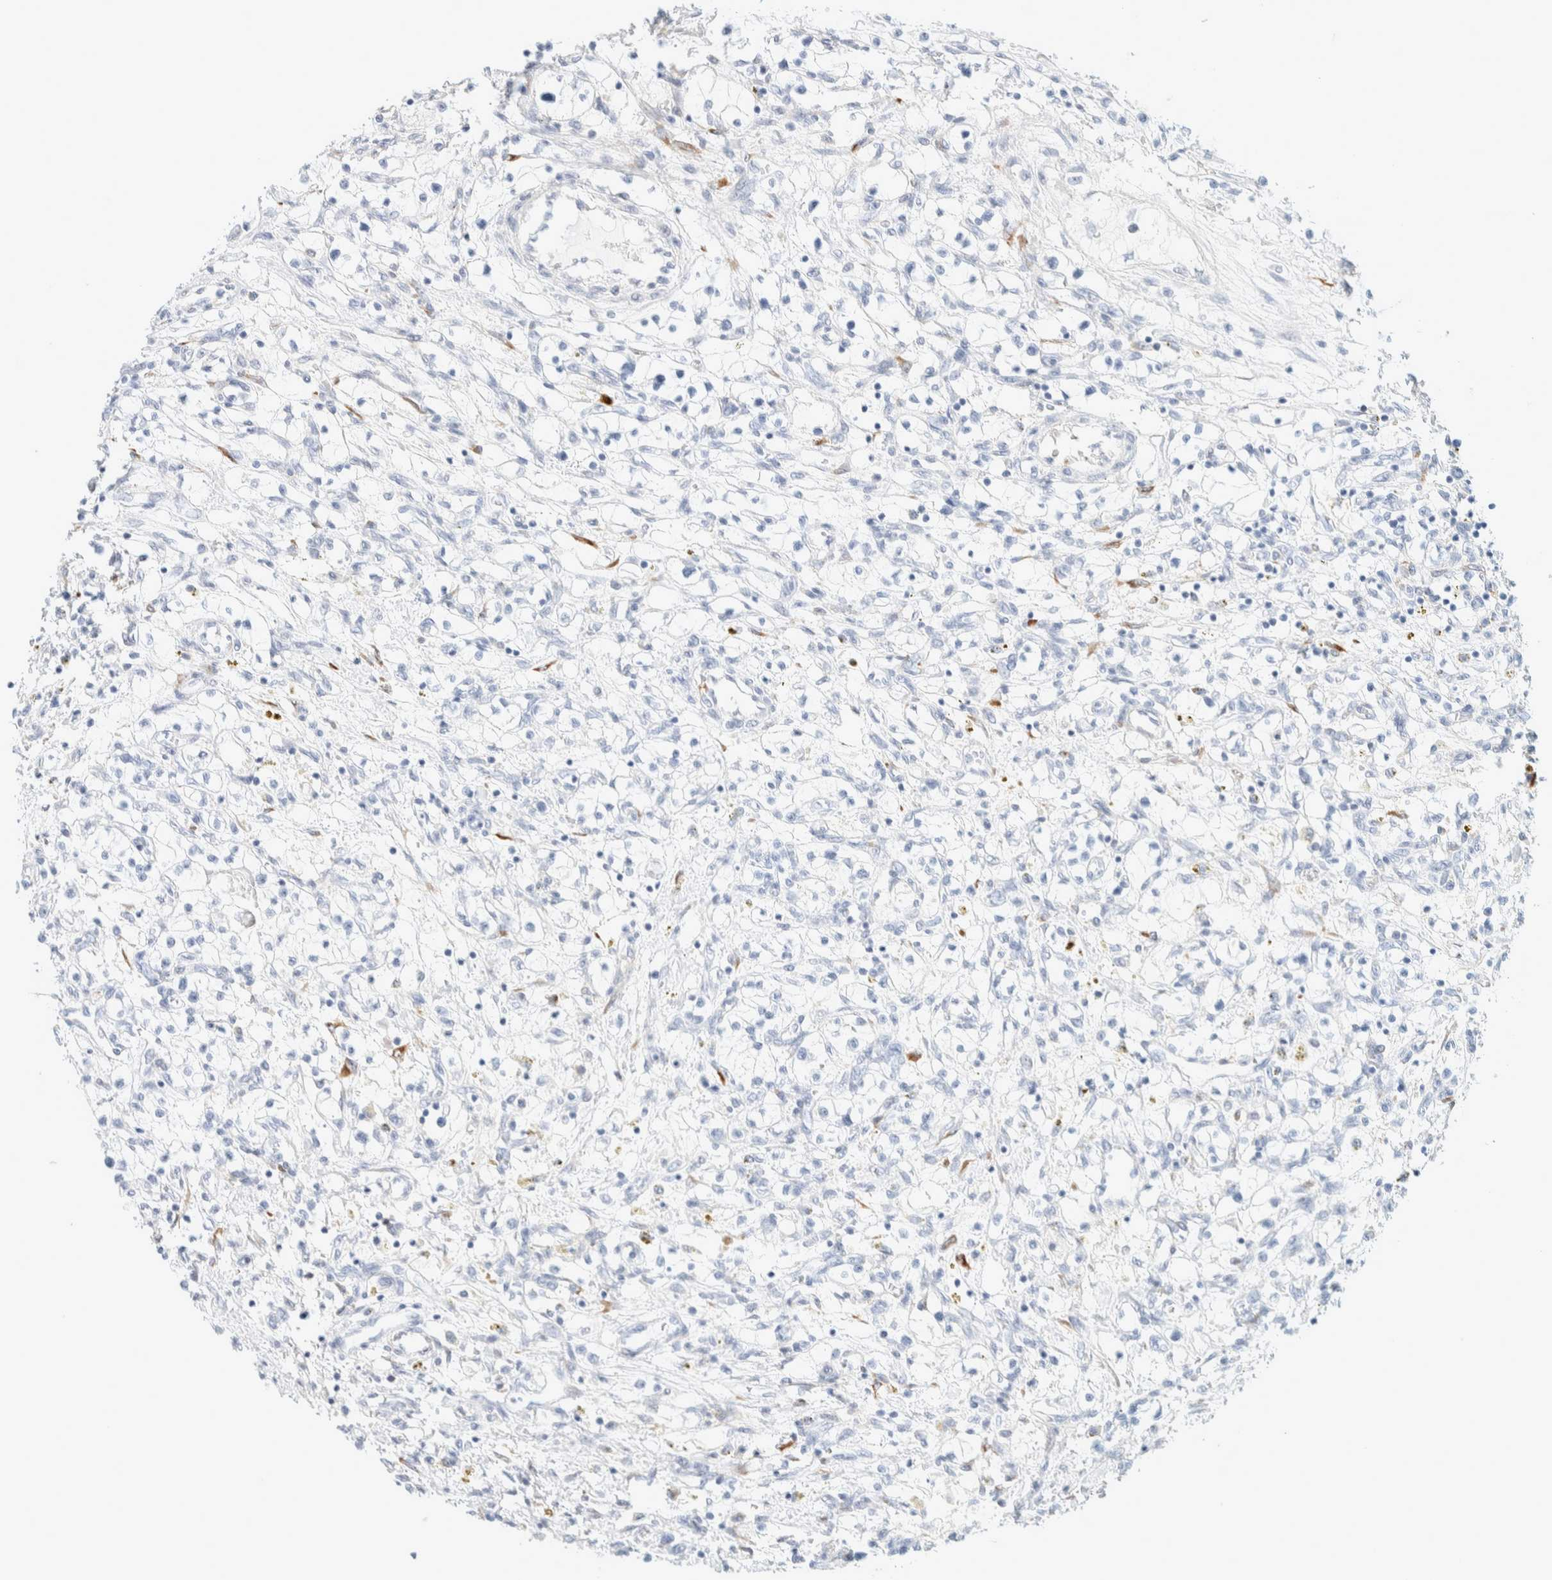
{"staining": {"intensity": "negative", "quantity": "none", "location": "none"}, "tissue": "renal cancer", "cell_type": "Tumor cells", "image_type": "cancer", "snomed": [{"axis": "morphology", "description": "Adenocarcinoma, NOS"}, {"axis": "topography", "description": "Kidney"}], "caption": "IHC of renal cancer (adenocarcinoma) demonstrates no expression in tumor cells.", "gene": "ATCAY", "patient": {"sex": "male", "age": 68}}